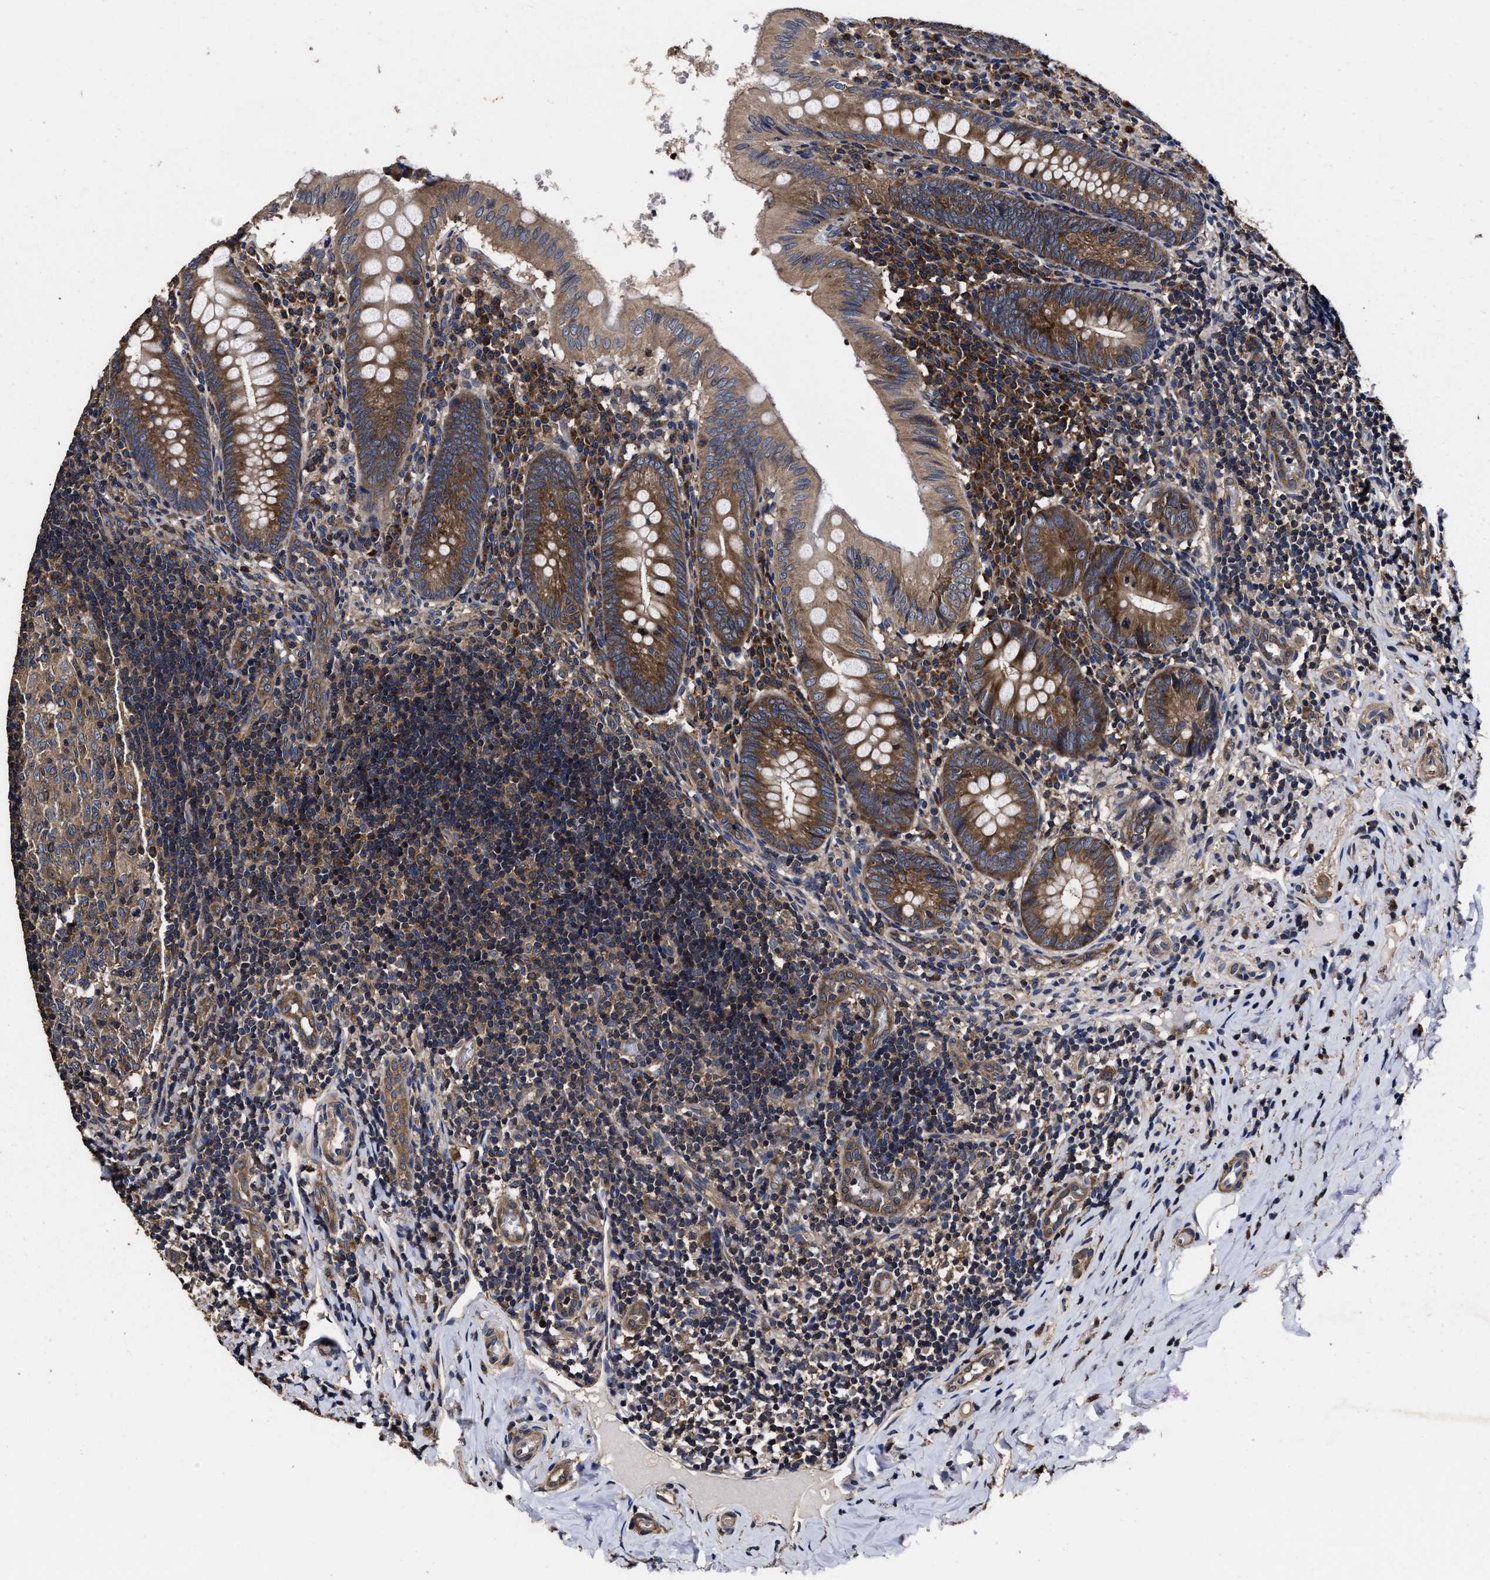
{"staining": {"intensity": "moderate", "quantity": ">75%", "location": "cytoplasmic/membranous"}, "tissue": "appendix", "cell_type": "Glandular cells", "image_type": "normal", "snomed": [{"axis": "morphology", "description": "Normal tissue, NOS"}, {"axis": "topography", "description": "Appendix"}], "caption": "IHC staining of unremarkable appendix, which displays medium levels of moderate cytoplasmic/membranous positivity in about >75% of glandular cells indicating moderate cytoplasmic/membranous protein expression. The staining was performed using DAB (3,3'-diaminobenzidine) (brown) for protein detection and nuclei were counterstained in hematoxylin (blue).", "gene": "AVEN", "patient": {"sex": "male", "age": 8}}